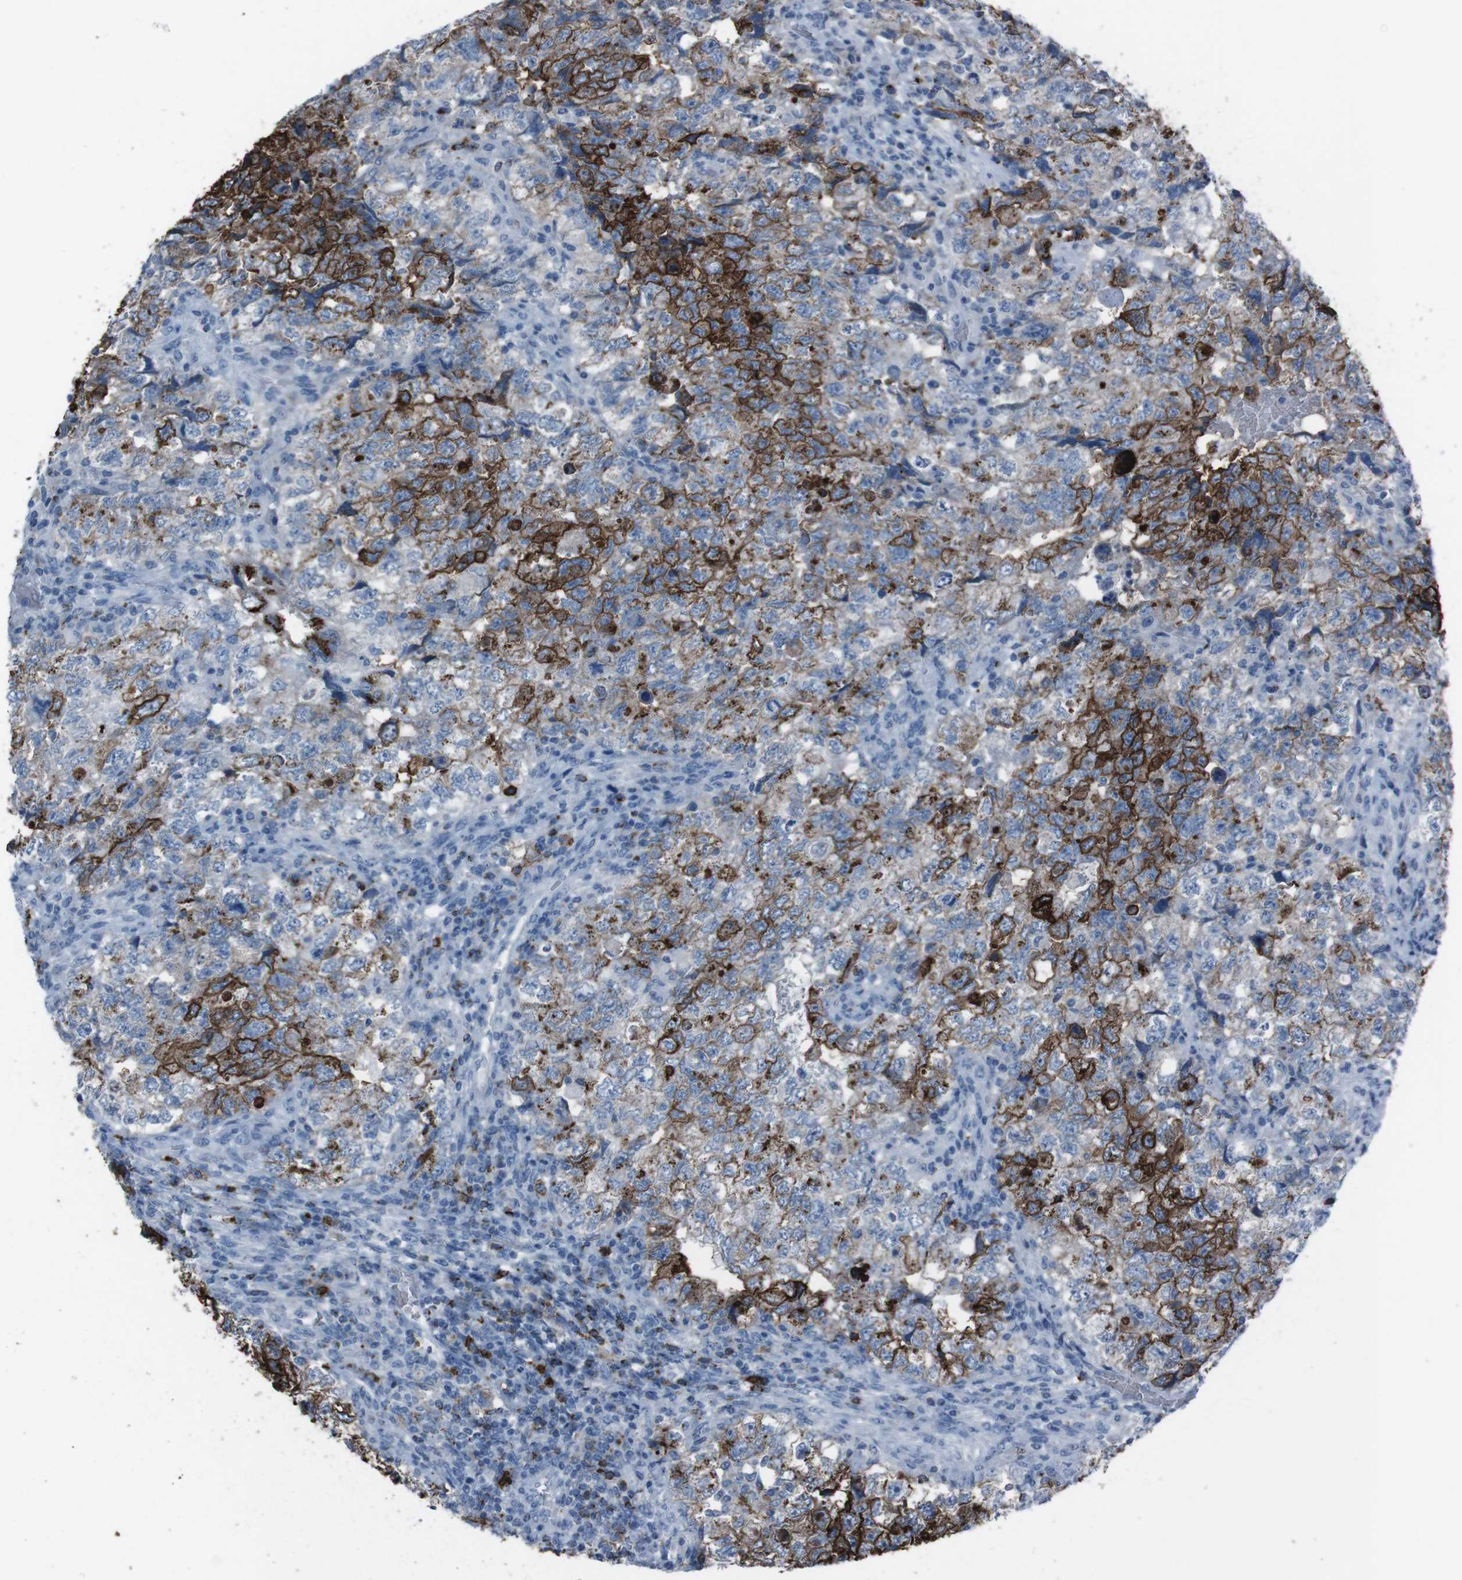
{"staining": {"intensity": "strong", "quantity": "25%-75%", "location": "cytoplasmic/membranous"}, "tissue": "testis cancer", "cell_type": "Tumor cells", "image_type": "cancer", "snomed": [{"axis": "morphology", "description": "Carcinoma, Embryonal, NOS"}, {"axis": "topography", "description": "Testis"}], "caption": "Strong cytoplasmic/membranous staining is seen in approximately 25%-75% of tumor cells in embryonal carcinoma (testis).", "gene": "ST6GAL1", "patient": {"sex": "male", "age": 36}}